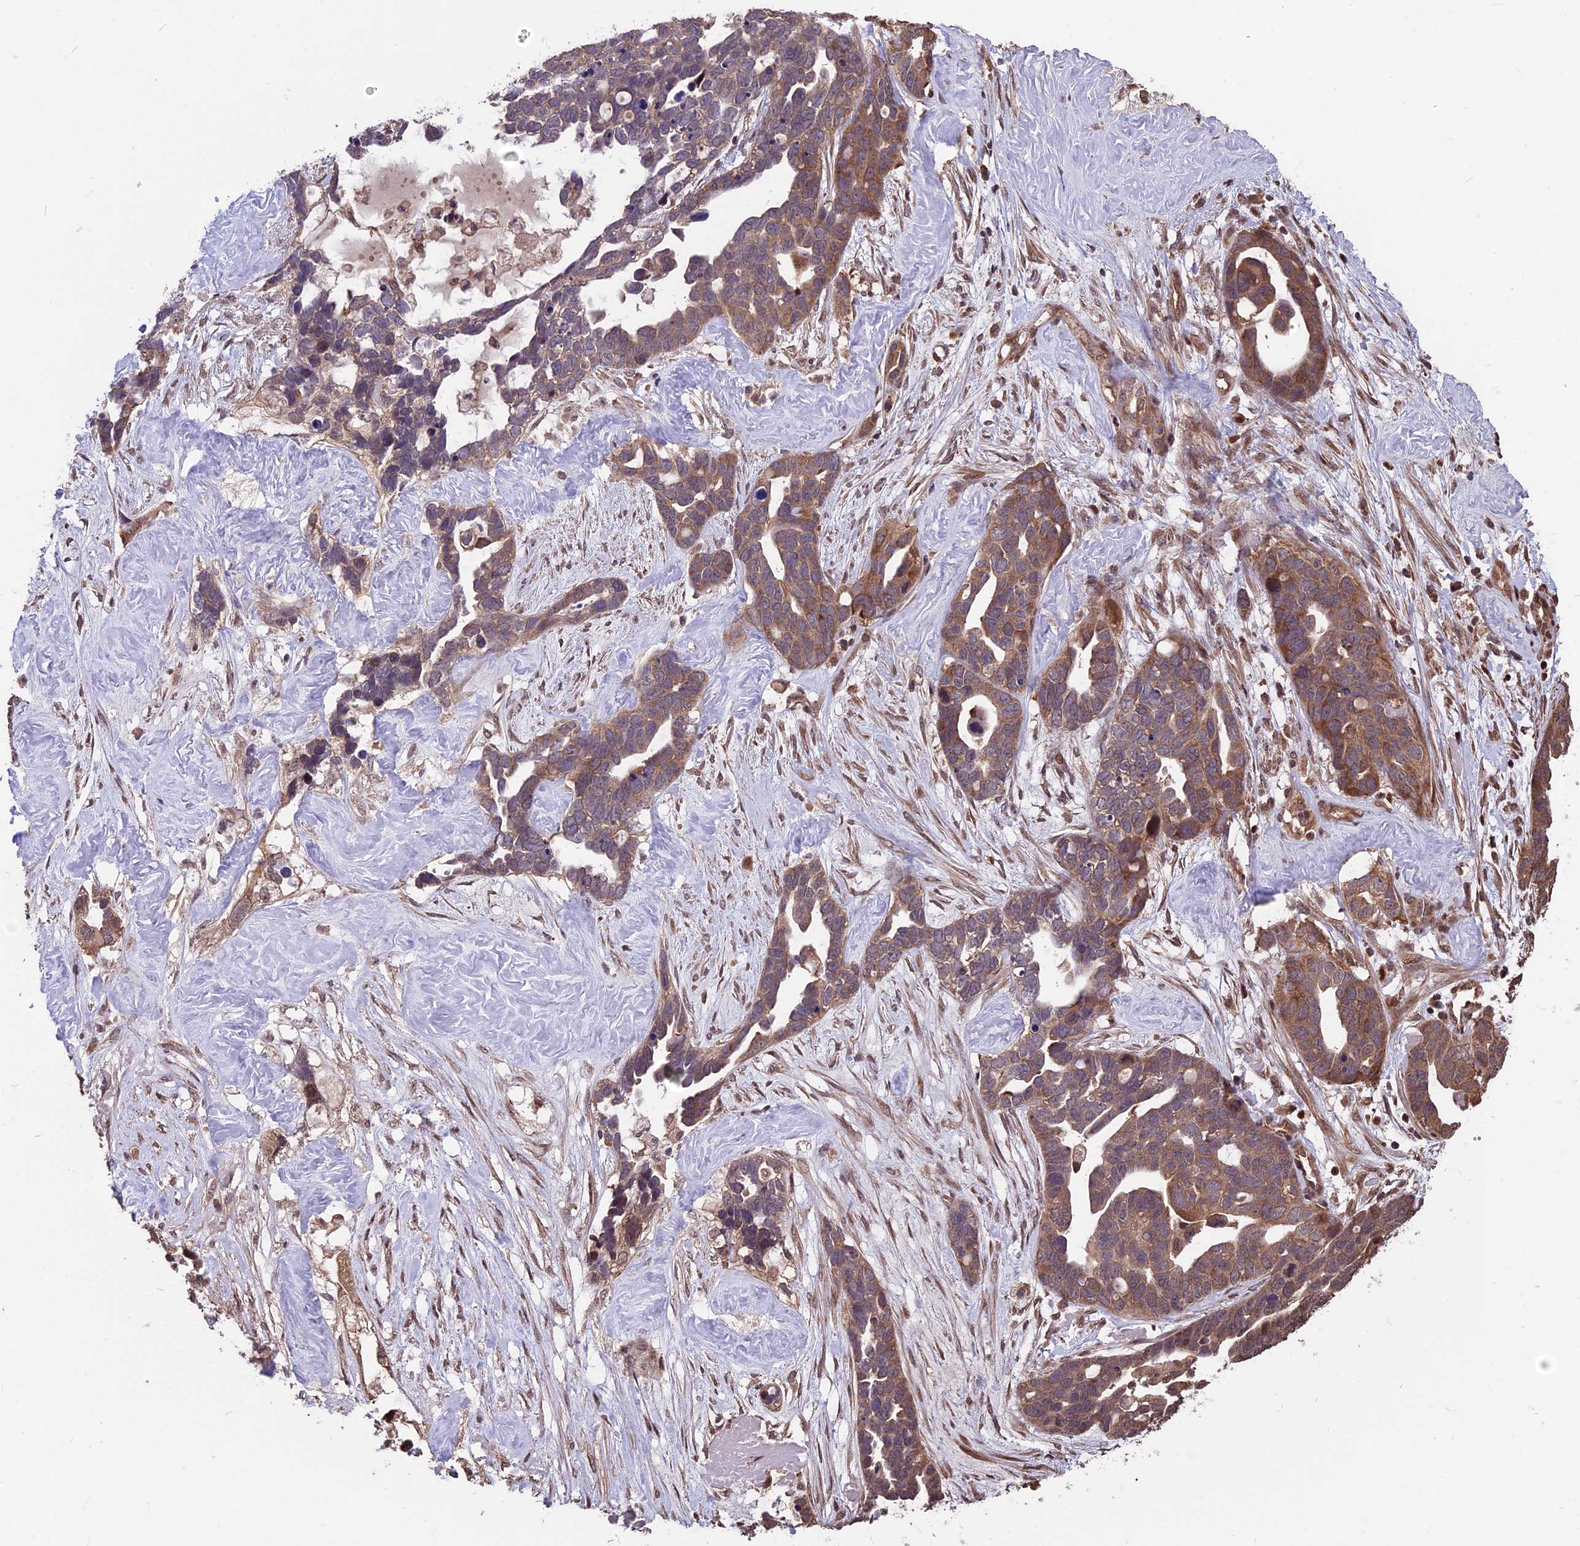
{"staining": {"intensity": "moderate", "quantity": ">75%", "location": "cytoplasmic/membranous"}, "tissue": "ovarian cancer", "cell_type": "Tumor cells", "image_type": "cancer", "snomed": [{"axis": "morphology", "description": "Cystadenocarcinoma, serous, NOS"}, {"axis": "topography", "description": "Ovary"}], "caption": "Immunohistochemical staining of ovarian cancer demonstrates moderate cytoplasmic/membranous protein expression in approximately >75% of tumor cells. Nuclei are stained in blue.", "gene": "ZNF598", "patient": {"sex": "female", "age": 54}}